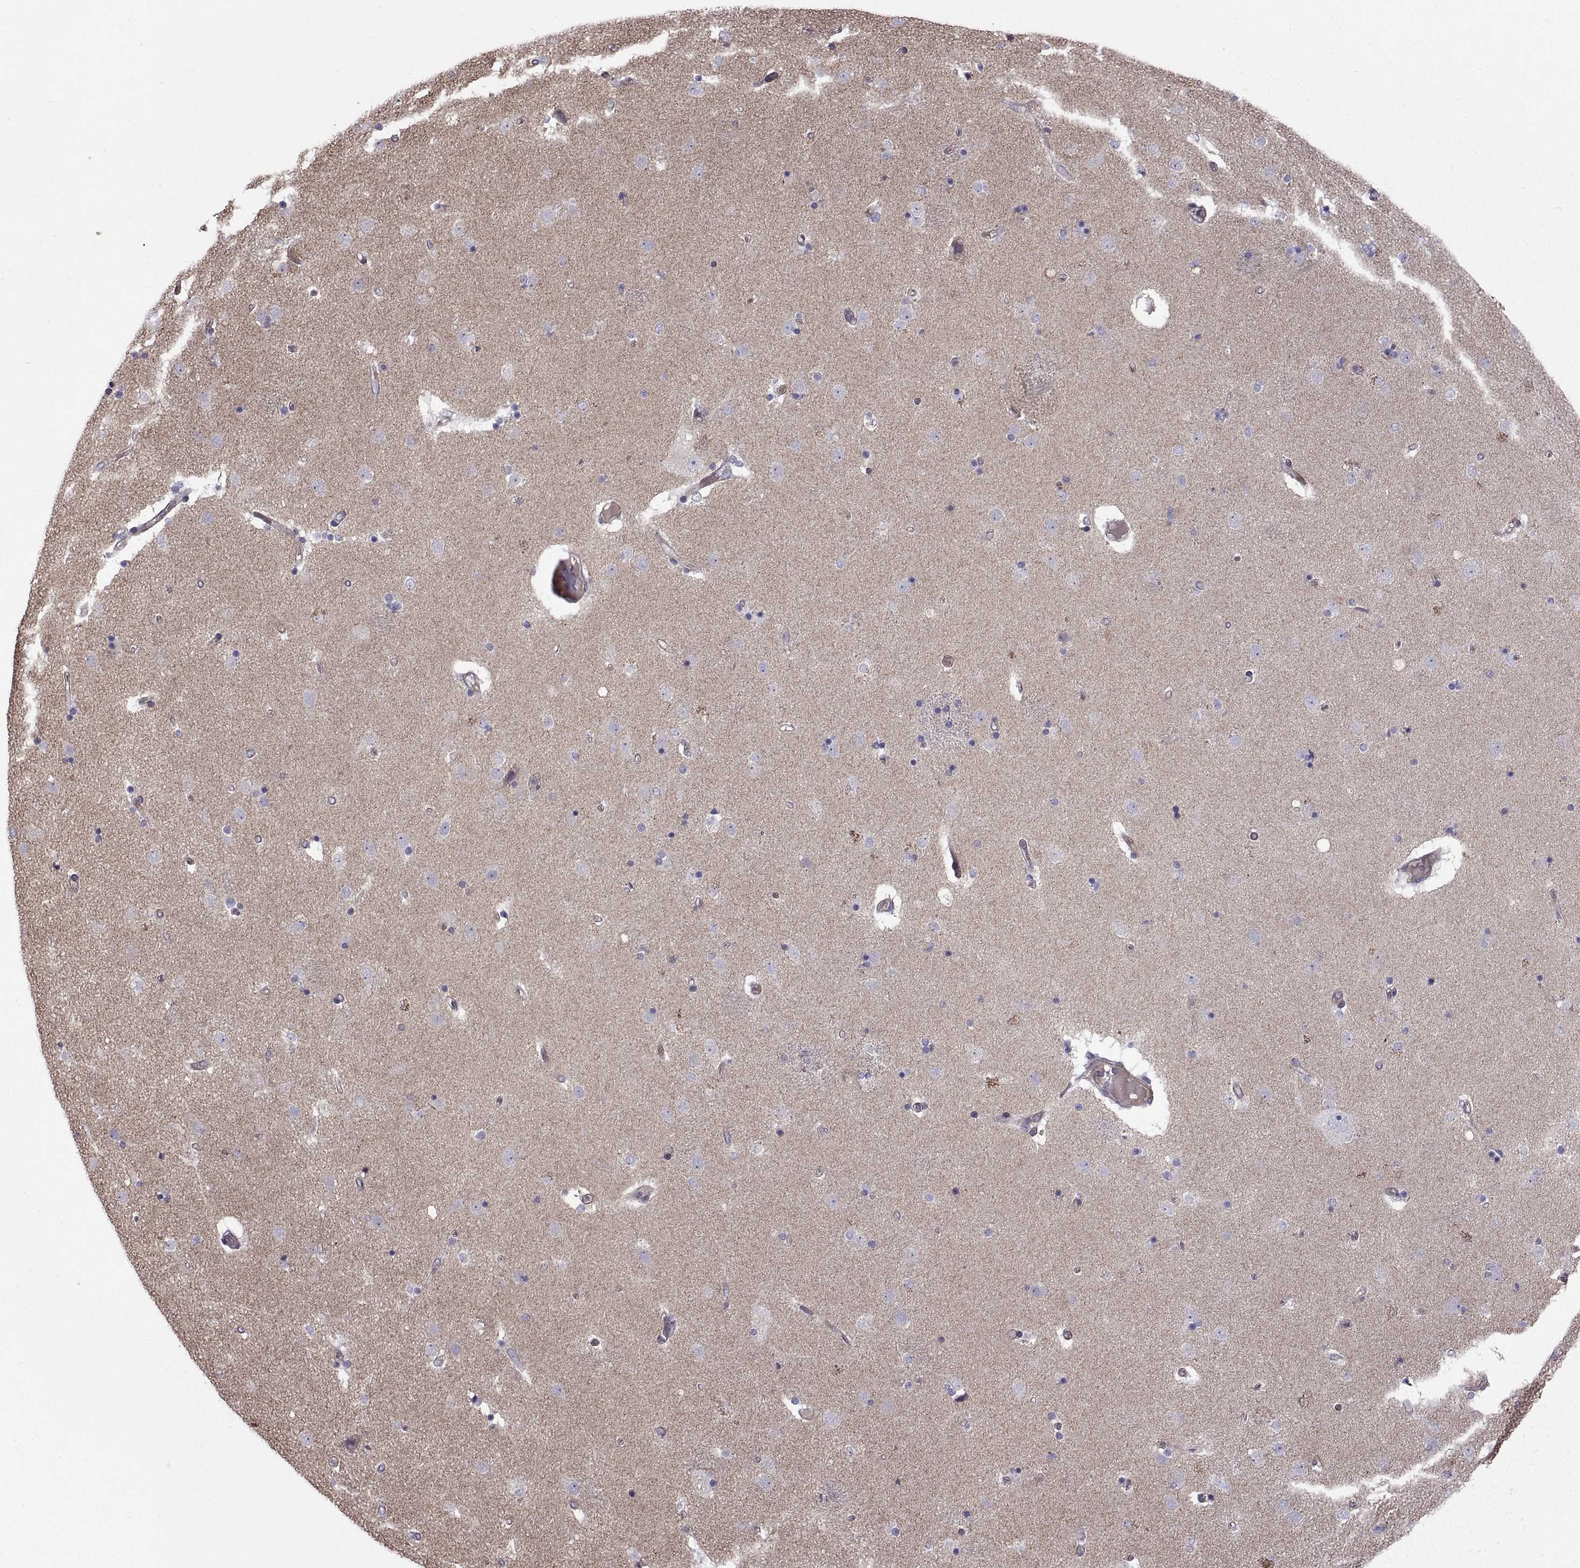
{"staining": {"intensity": "negative", "quantity": "none", "location": "none"}, "tissue": "caudate", "cell_type": "Glial cells", "image_type": "normal", "snomed": [{"axis": "morphology", "description": "Normal tissue, NOS"}, {"axis": "topography", "description": "Lateral ventricle wall"}], "caption": "The image shows no significant positivity in glial cells of caudate. The staining is performed using DAB brown chromogen with nuclei counter-stained in using hematoxylin.", "gene": "ARSL", "patient": {"sex": "female", "age": 71}}